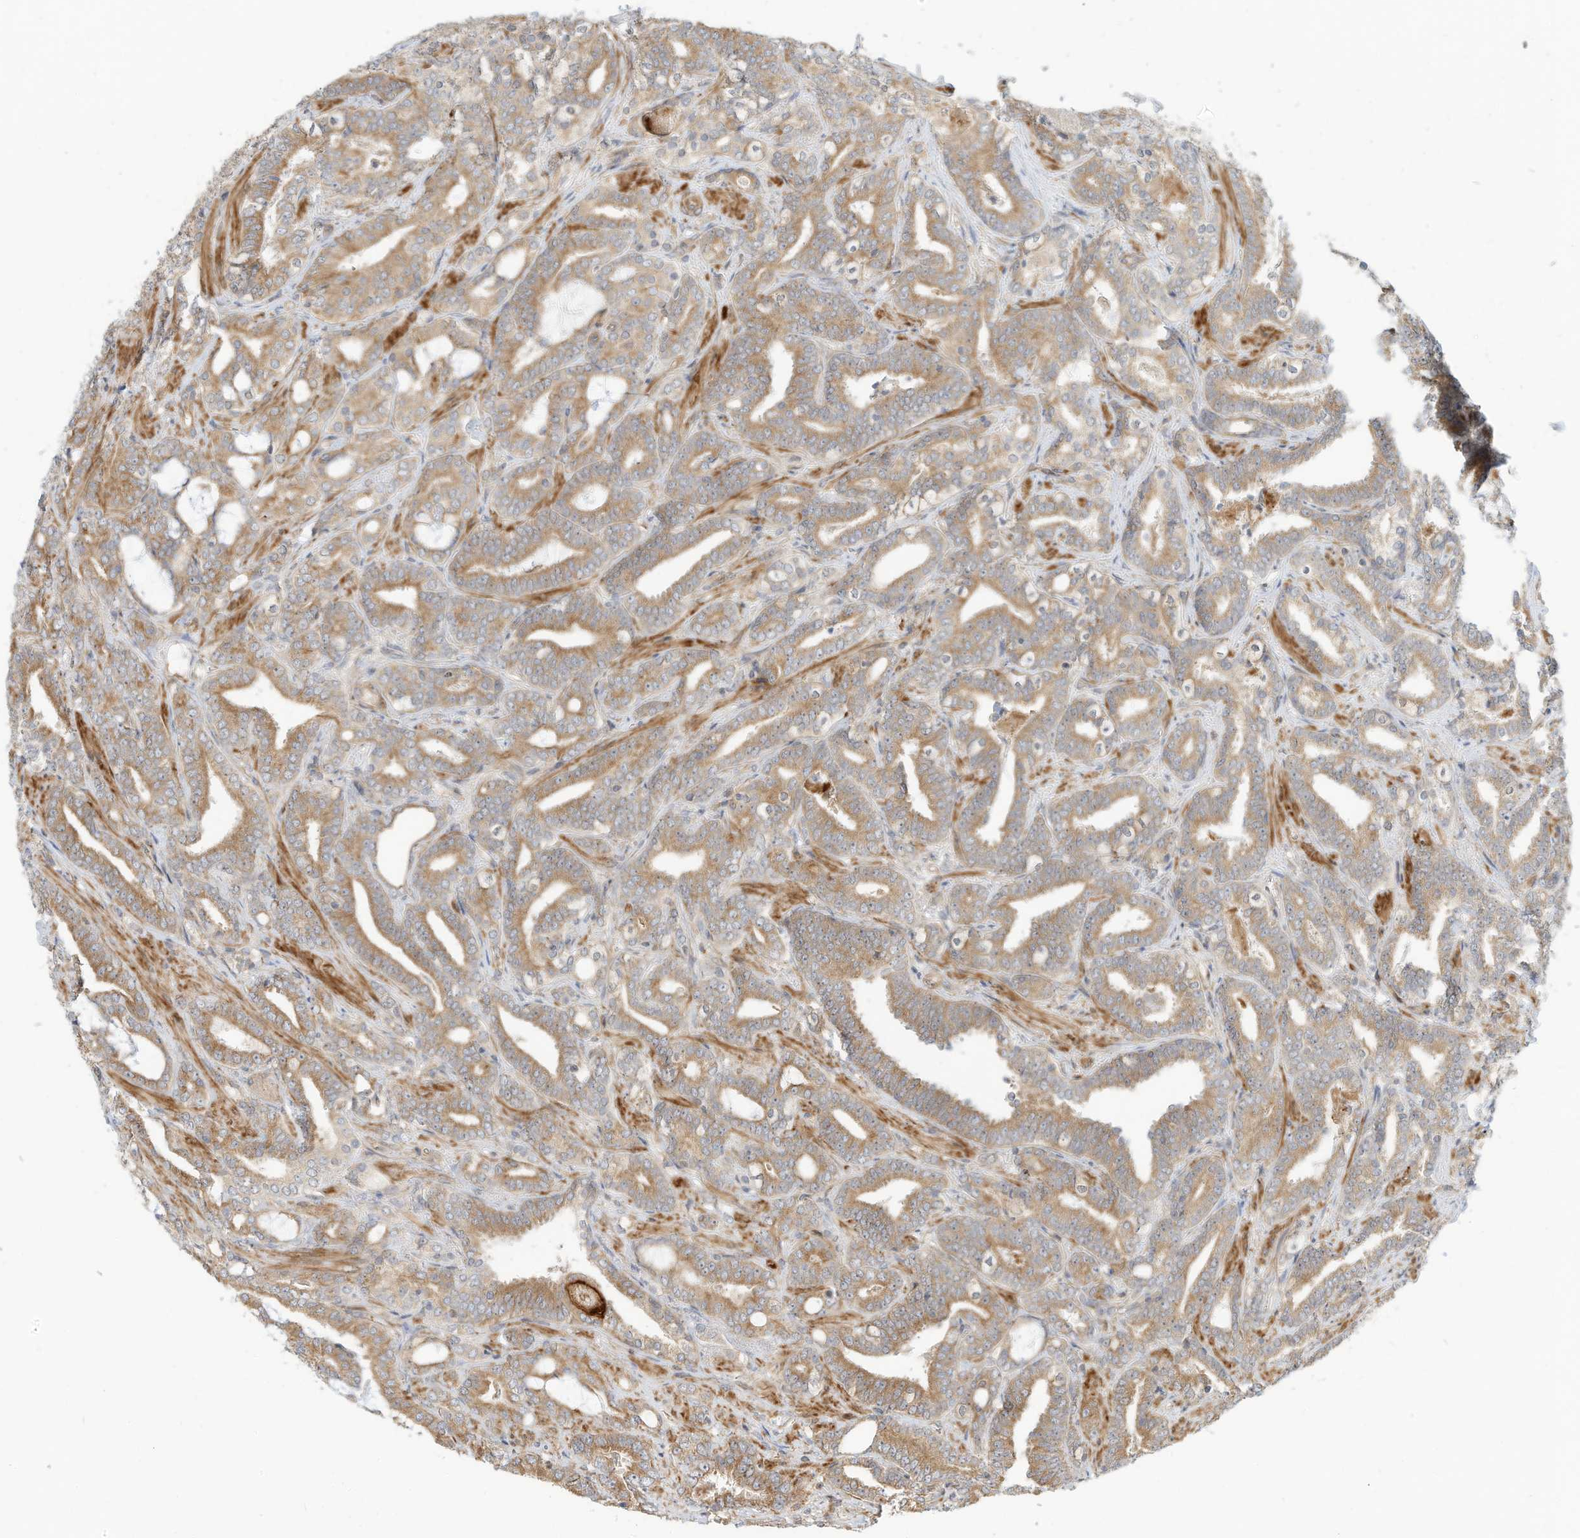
{"staining": {"intensity": "moderate", "quantity": ">75%", "location": "cytoplasmic/membranous"}, "tissue": "prostate cancer", "cell_type": "Tumor cells", "image_type": "cancer", "snomed": [{"axis": "morphology", "description": "Adenocarcinoma, High grade"}, {"axis": "topography", "description": "Prostate and seminal vesicle, NOS"}], "caption": "This histopathology image exhibits immunohistochemistry staining of high-grade adenocarcinoma (prostate), with medium moderate cytoplasmic/membranous positivity in approximately >75% of tumor cells.", "gene": "OFD1", "patient": {"sex": "male", "age": 67}}